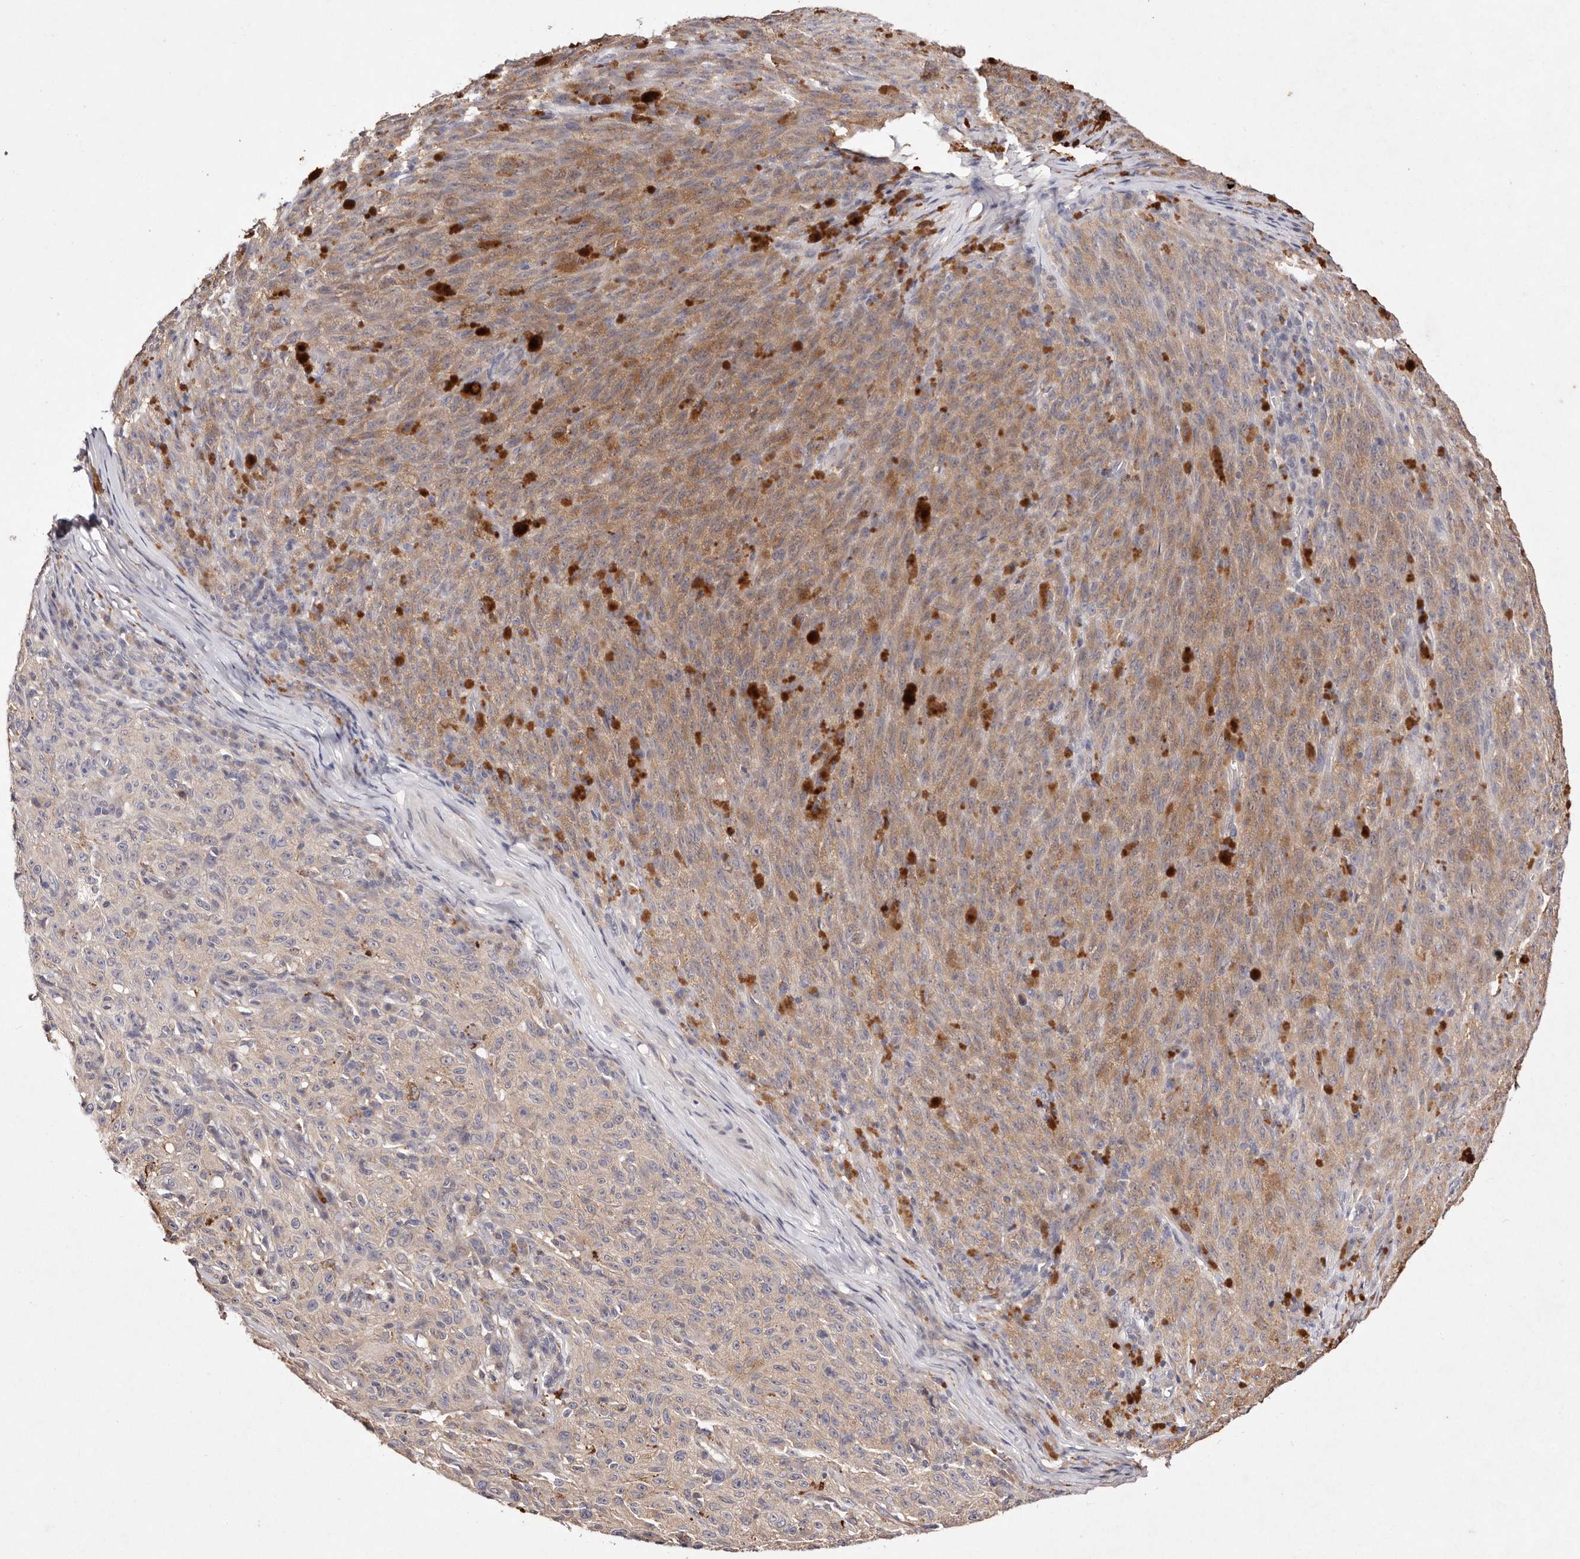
{"staining": {"intensity": "weak", "quantity": ">75%", "location": "cytoplasmic/membranous"}, "tissue": "melanoma", "cell_type": "Tumor cells", "image_type": "cancer", "snomed": [{"axis": "morphology", "description": "Malignant melanoma, NOS"}, {"axis": "topography", "description": "Skin"}], "caption": "Human melanoma stained for a protein (brown) shows weak cytoplasmic/membranous positive staining in approximately >75% of tumor cells.", "gene": "TSC2", "patient": {"sex": "female", "age": 82}}